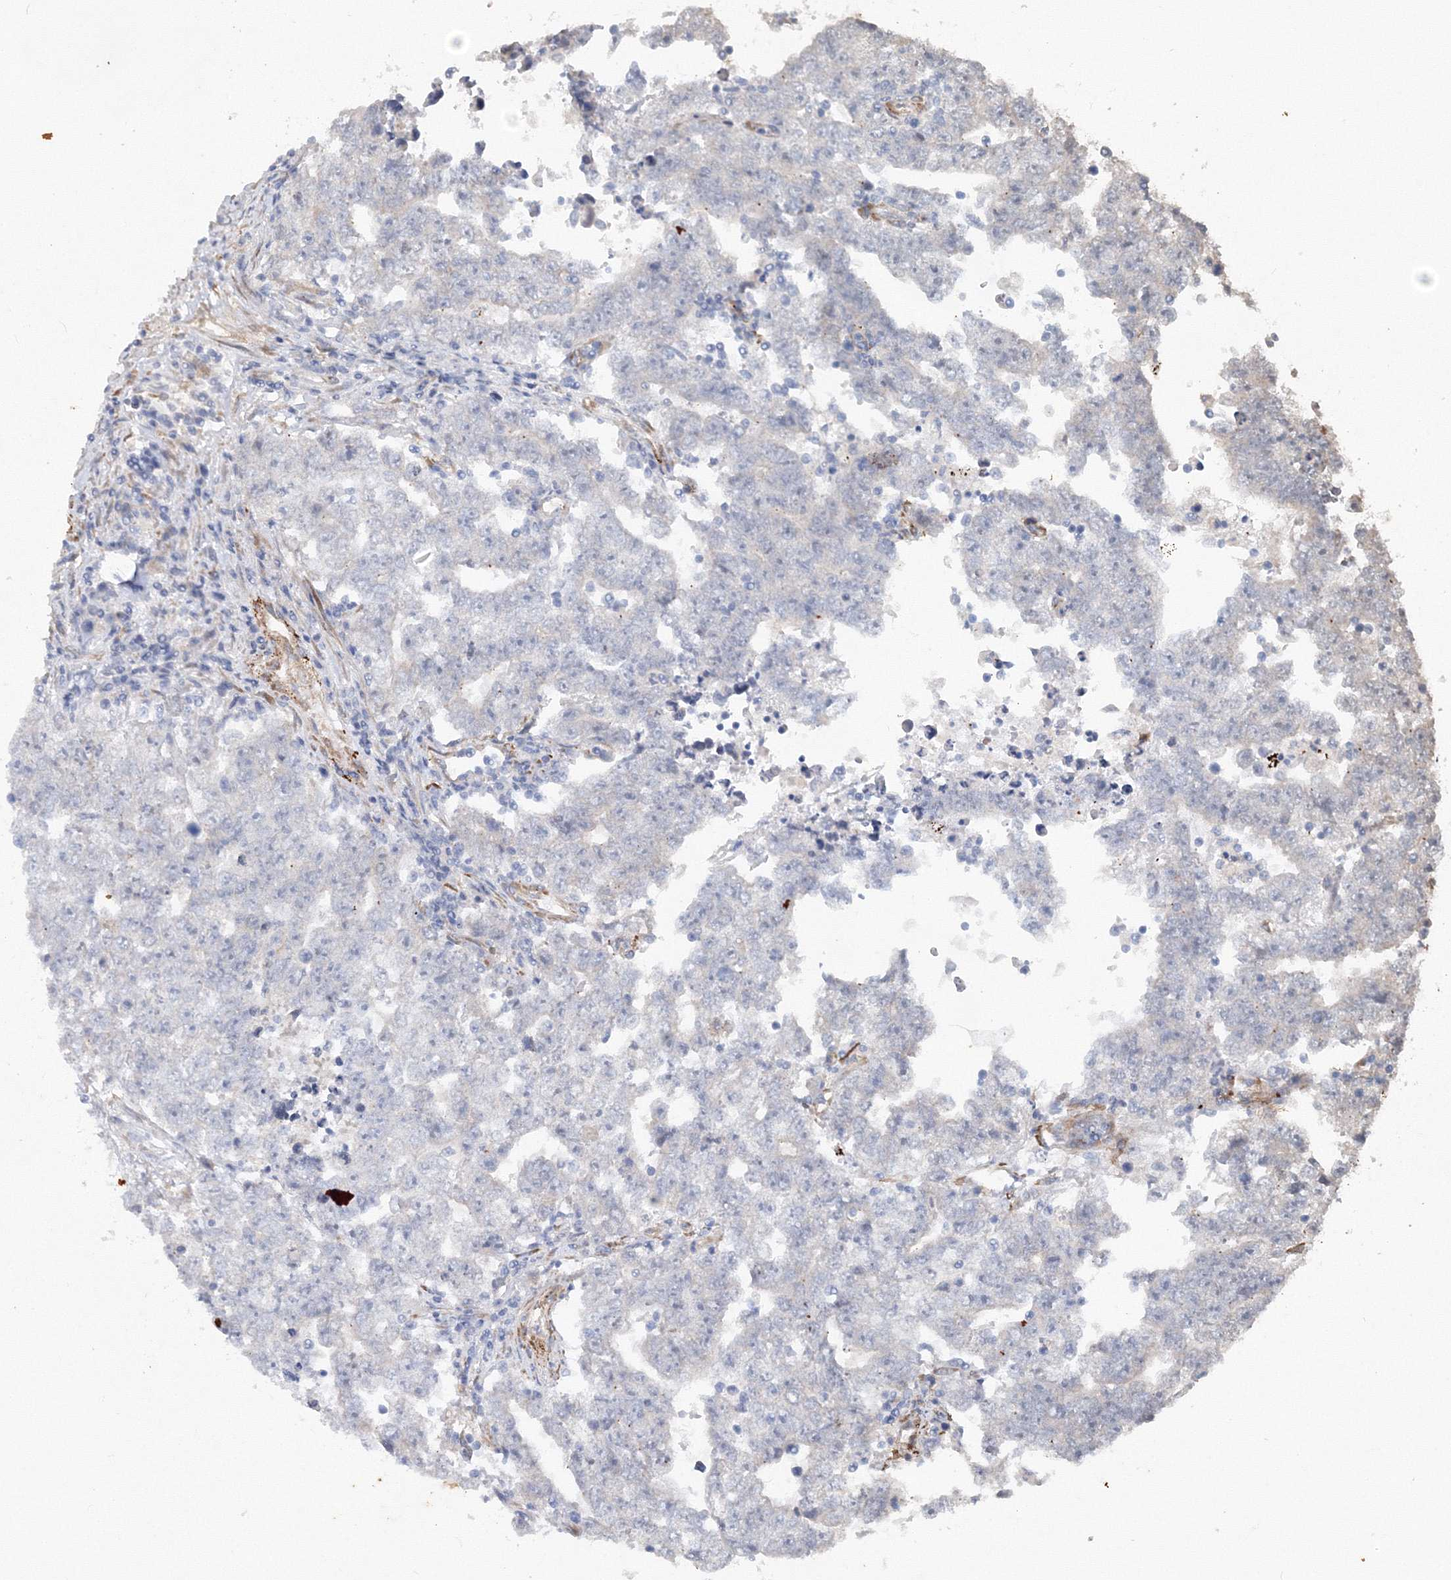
{"staining": {"intensity": "negative", "quantity": "none", "location": "none"}, "tissue": "testis cancer", "cell_type": "Tumor cells", "image_type": "cancer", "snomed": [{"axis": "morphology", "description": "Carcinoma, Embryonal, NOS"}, {"axis": "topography", "description": "Testis"}], "caption": "High power microscopy photomicrograph of an immunohistochemistry (IHC) photomicrograph of testis cancer, revealing no significant expression in tumor cells. Nuclei are stained in blue.", "gene": "TANC1", "patient": {"sex": "male", "age": 25}}